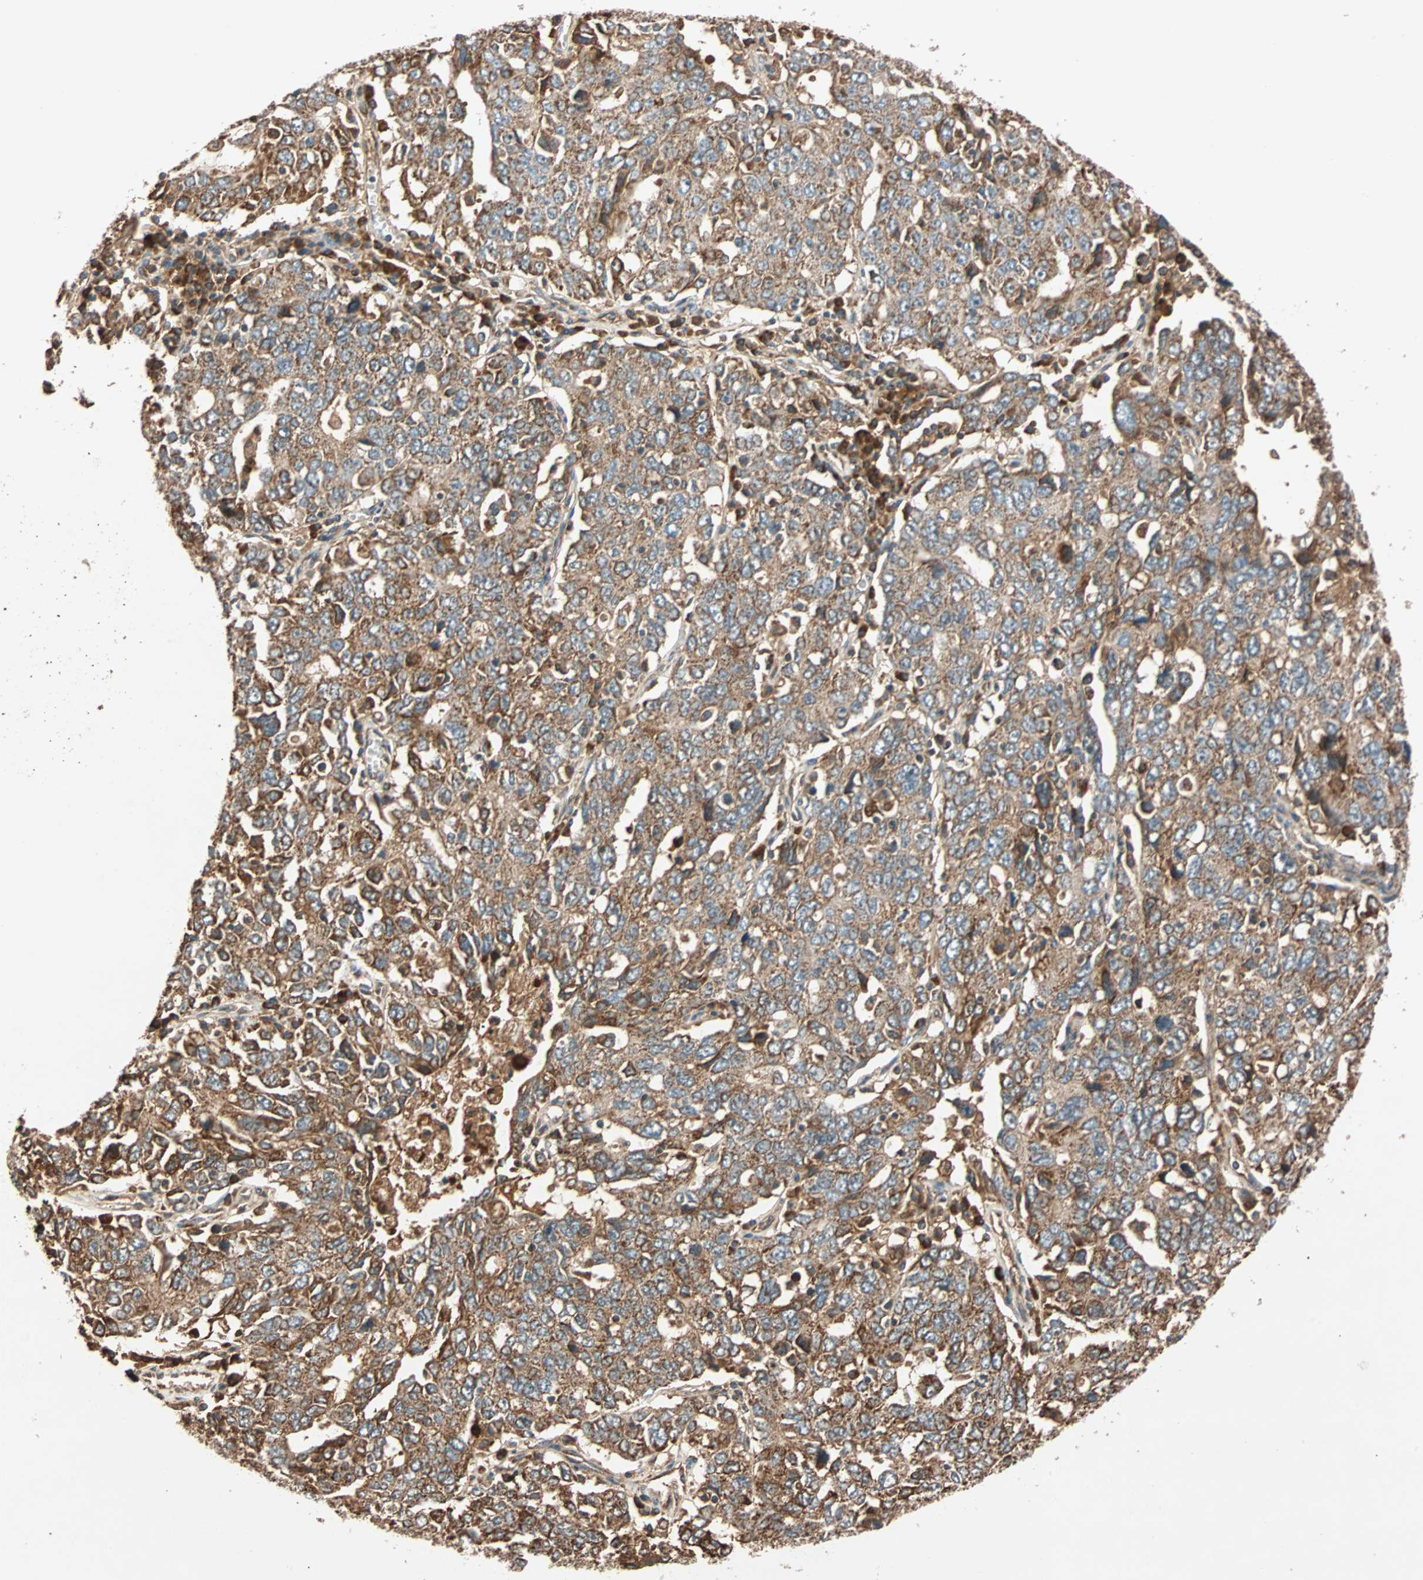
{"staining": {"intensity": "strong", "quantity": ">75%", "location": "cytoplasmic/membranous"}, "tissue": "ovarian cancer", "cell_type": "Tumor cells", "image_type": "cancer", "snomed": [{"axis": "morphology", "description": "Carcinoma, endometroid"}, {"axis": "topography", "description": "Ovary"}], "caption": "Brown immunohistochemical staining in ovarian cancer demonstrates strong cytoplasmic/membranous expression in about >75% of tumor cells.", "gene": "MAPK1", "patient": {"sex": "female", "age": 62}}